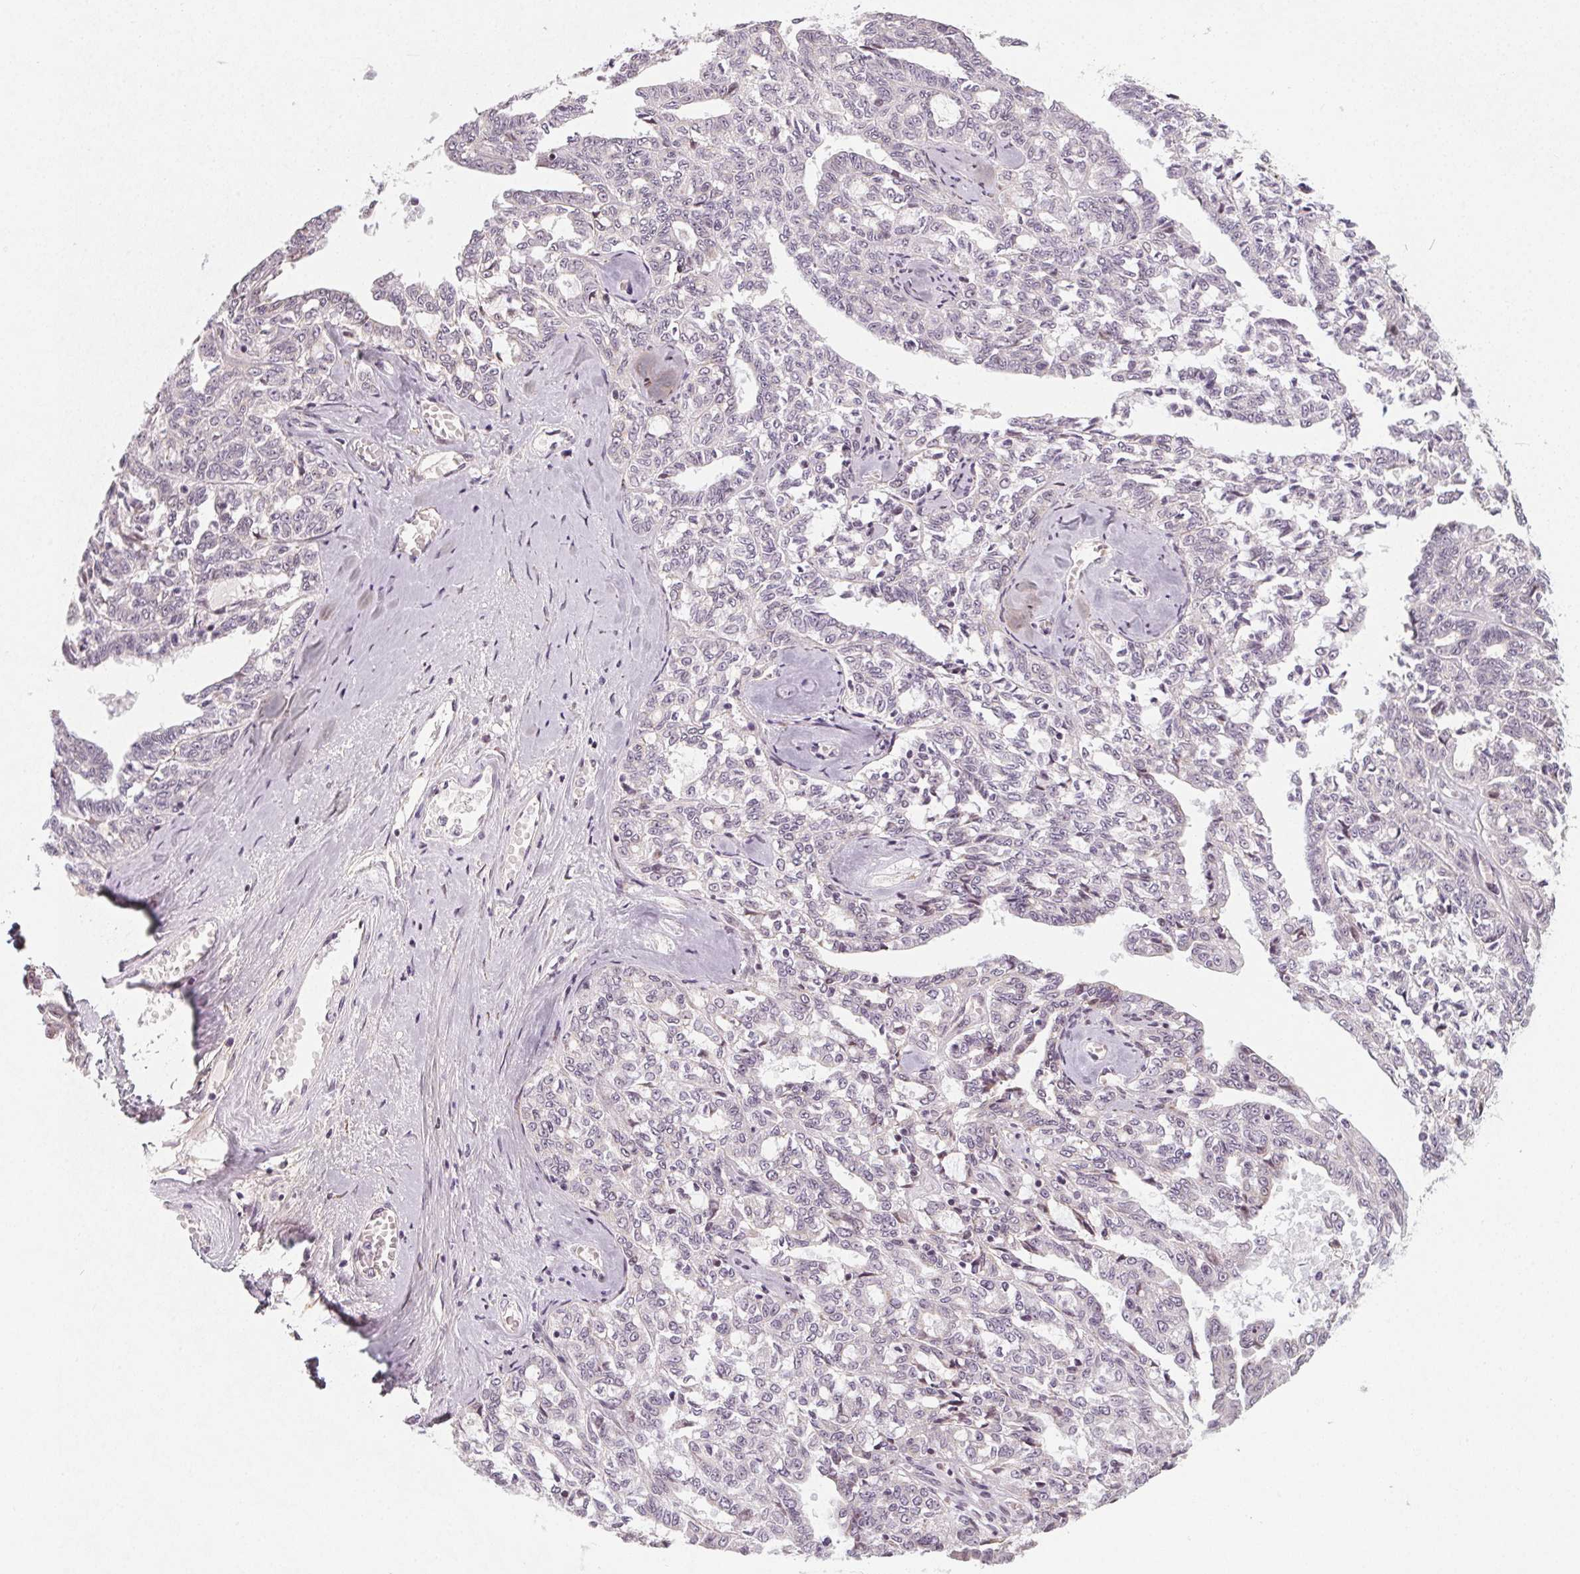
{"staining": {"intensity": "negative", "quantity": "none", "location": "none"}, "tissue": "ovarian cancer", "cell_type": "Tumor cells", "image_type": "cancer", "snomed": [{"axis": "morphology", "description": "Cystadenocarcinoma, serous, NOS"}, {"axis": "topography", "description": "Ovary"}], "caption": "Ovarian serous cystadenocarcinoma stained for a protein using immunohistochemistry exhibits no expression tumor cells.", "gene": "CCDC96", "patient": {"sex": "female", "age": 71}}